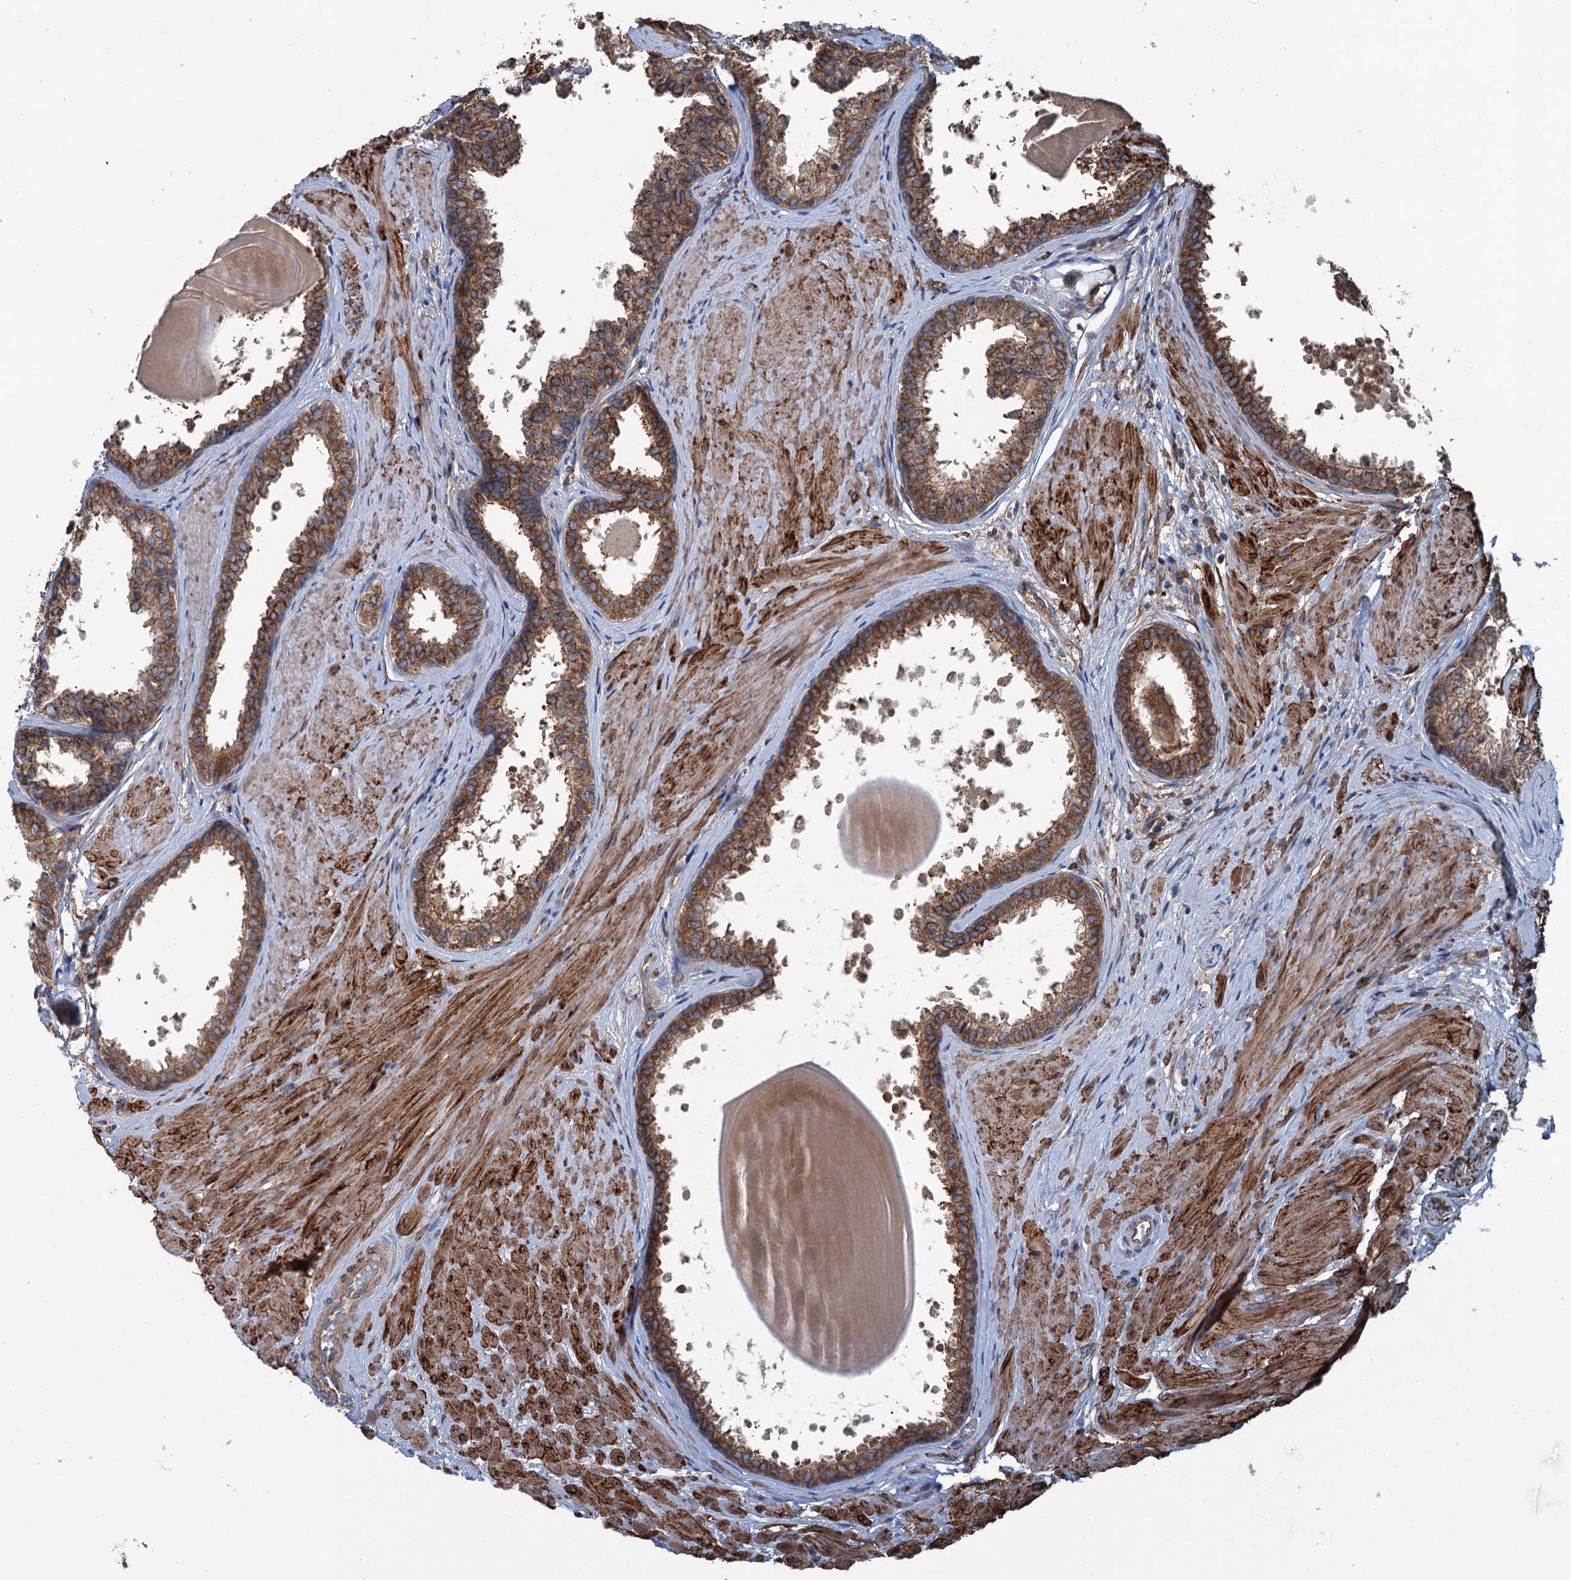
{"staining": {"intensity": "moderate", "quantity": ">75%", "location": "cytoplasmic/membranous"}, "tissue": "prostate", "cell_type": "Glandular cells", "image_type": "normal", "snomed": [{"axis": "morphology", "description": "Normal tissue, NOS"}, {"axis": "topography", "description": "Prostate"}], "caption": "Protein analysis of normal prostate displays moderate cytoplasmic/membranous expression in about >75% of glandular cells. The protein is shown in brown color, while the nuclei are stained blue.", "gene": "CALCOCO1", "patient": {"sex": "male", "age": 48}}